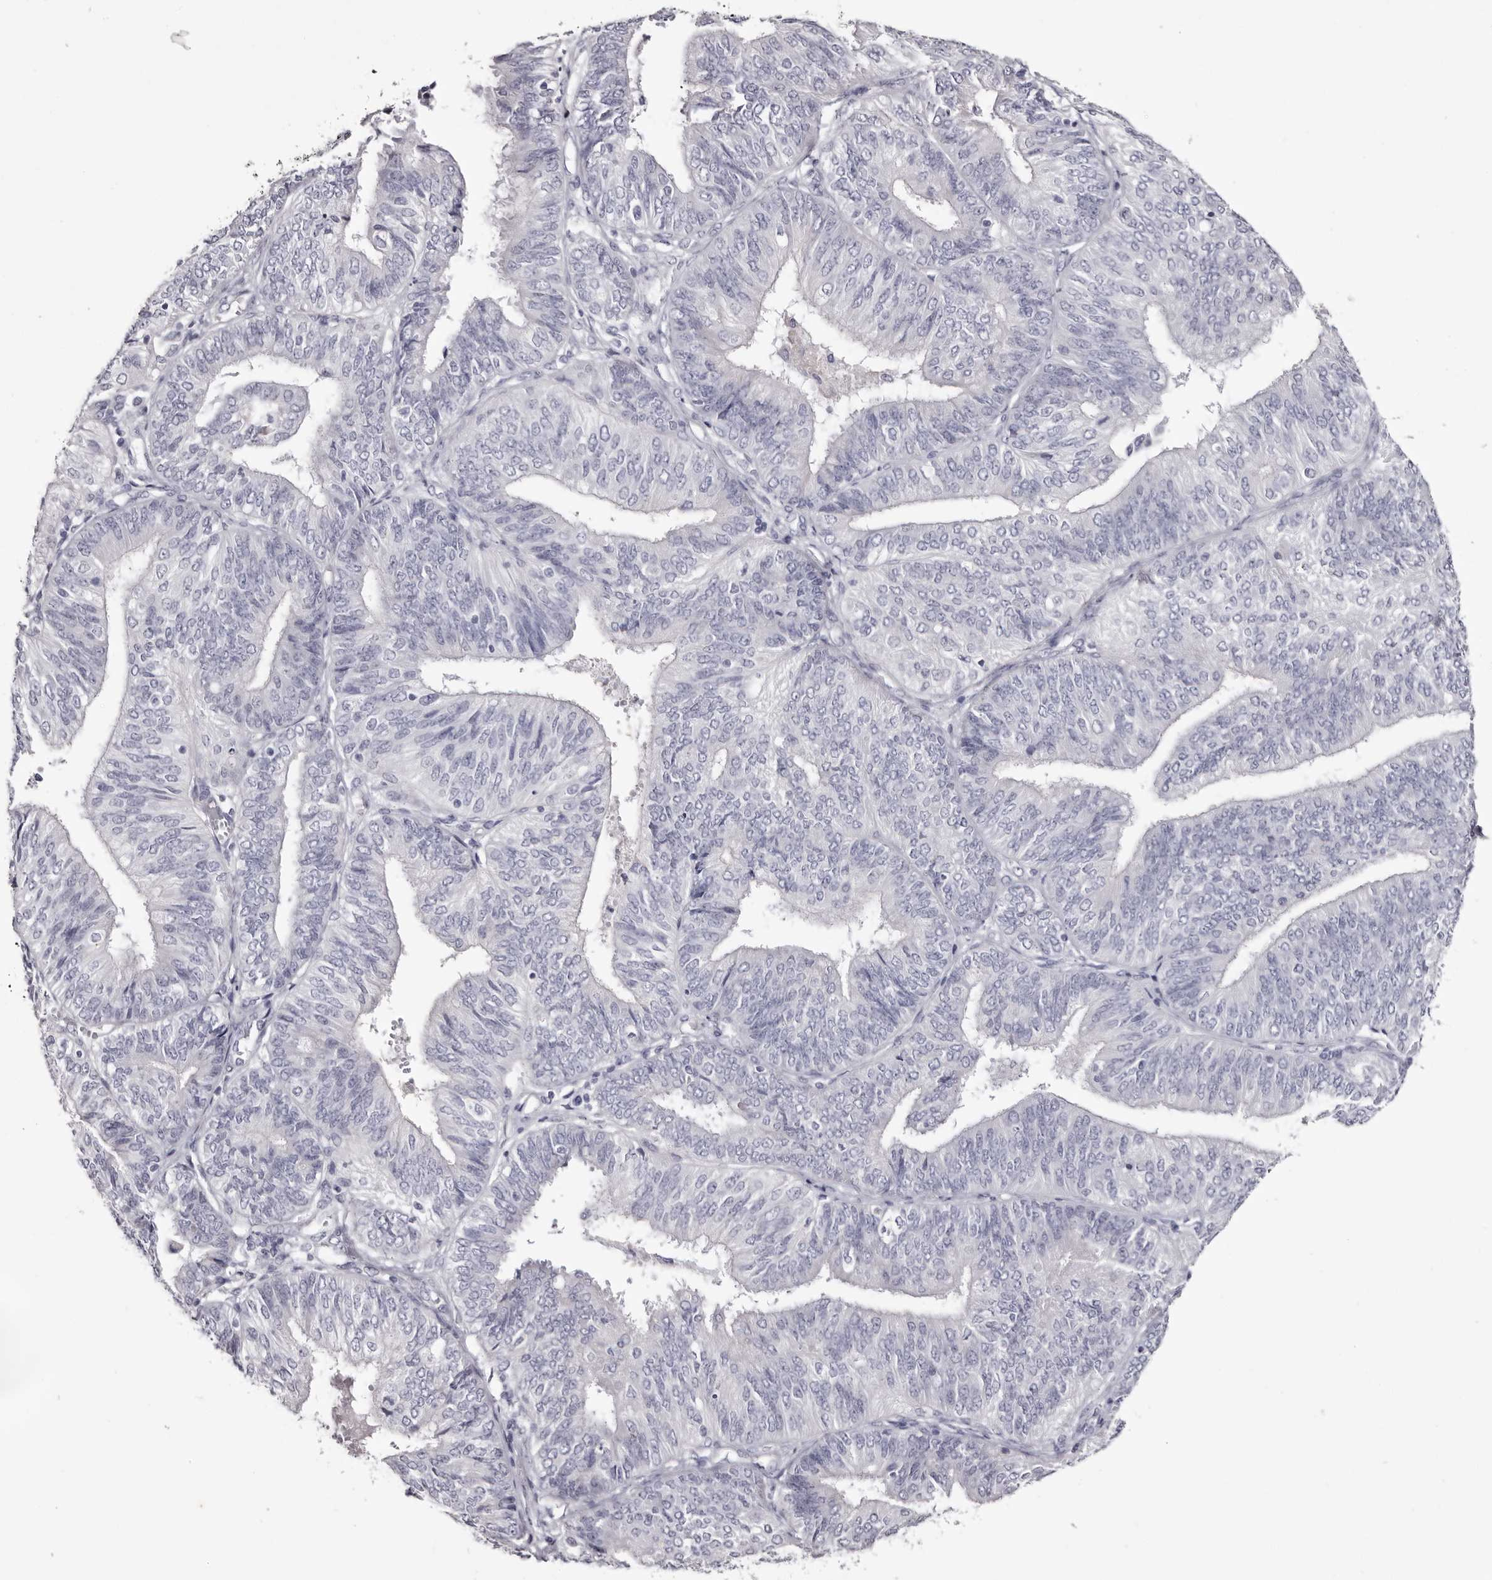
{"staining": {"intensity": "negative", "quantity": "none", "location": "none"}, "tissue": "endometrial cancer", "cell_type": "Tumor cells", "image_type": "cancer", "snomed": [{"axis": "morphology", "description": "Adenocarcinoma, NOS"}, {"axis": "topography", "description": "Endometrium"}], "caption": "Immunohistochemistry histopathology image of endometrial cancer (adenocarcinoma) stained for a protein (brown), which displays no staining in tumor cells.", "gene": "CA6", "patient": {"sex": "female", "age": 58}}